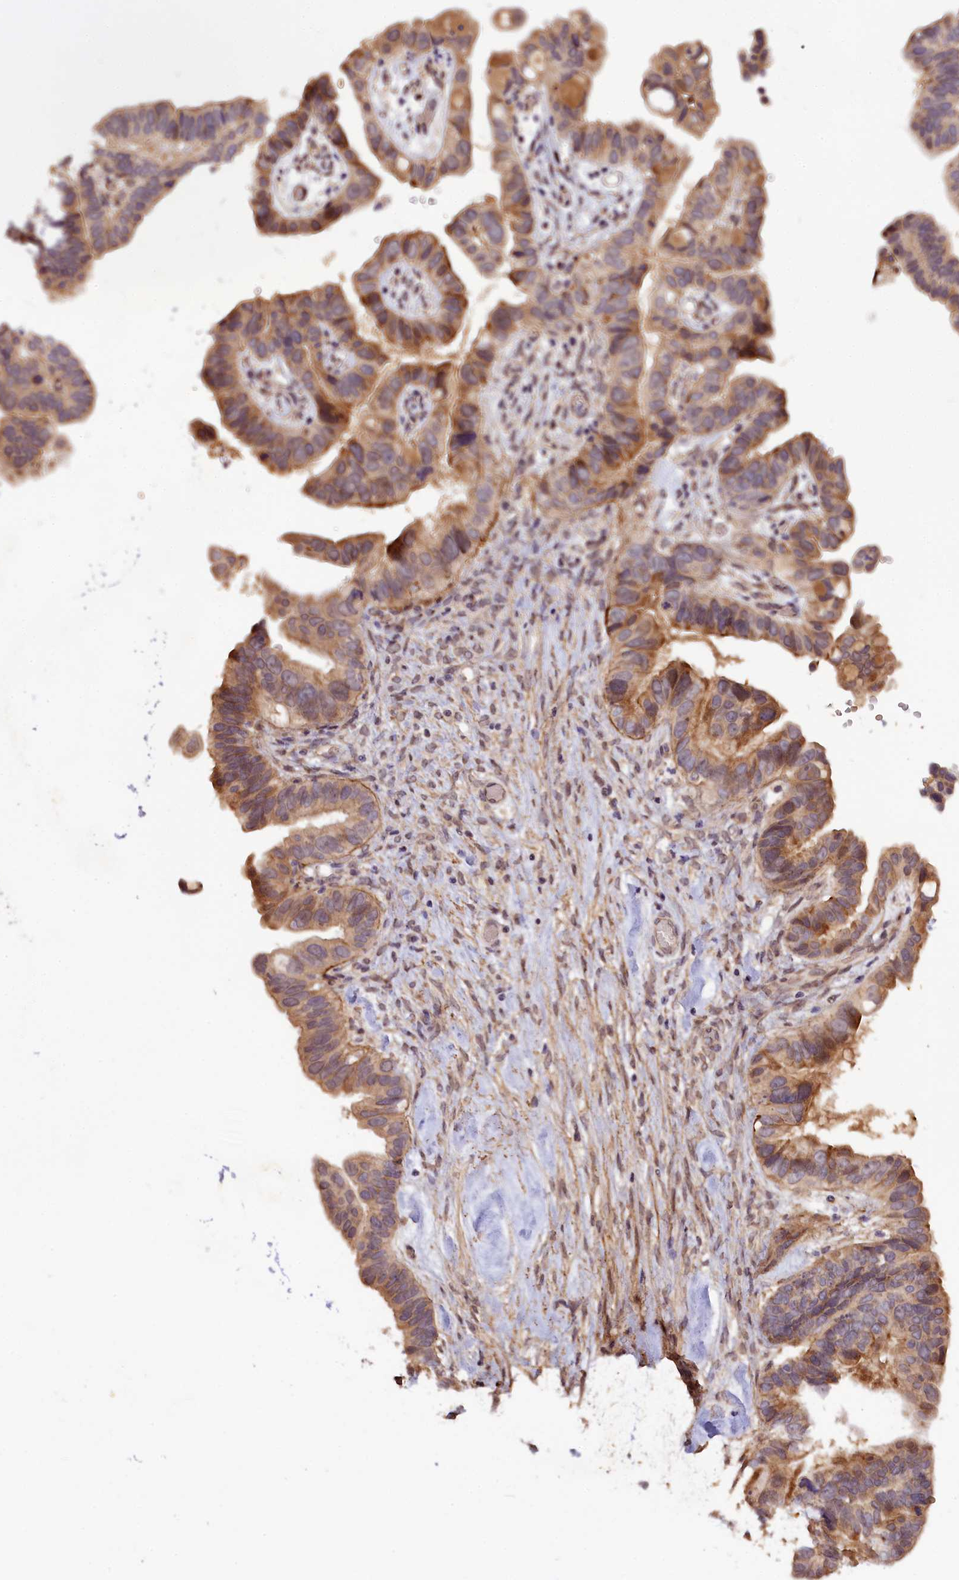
{"staining": {"intensity": "moderate", "quantity": "25%-75%", "location": "cytoplasmic/membranous"}, "tissue": "ovarian cancer", "cell_type": "Tumor cells", "image_type": "cancer", "snomed": [{"axis": "morphology", "description": "Cystadenocarcinoma, serous, NOS"}, {"axis": "topography", "description": "Ovary"}], "caption": "Protein staining demonstrates moderate cytoplasmic/membranous positivity in about 25%-75% of tumor cells in ovarian cancer. The staining was performed using DAB (3,3'-diaminobenzidine), with brown indicating positive protein expression. Nuclei are stained blue with hematoxylin.", "gene": "ZNF480", "patient": {"sex": "female", "age": 56}}